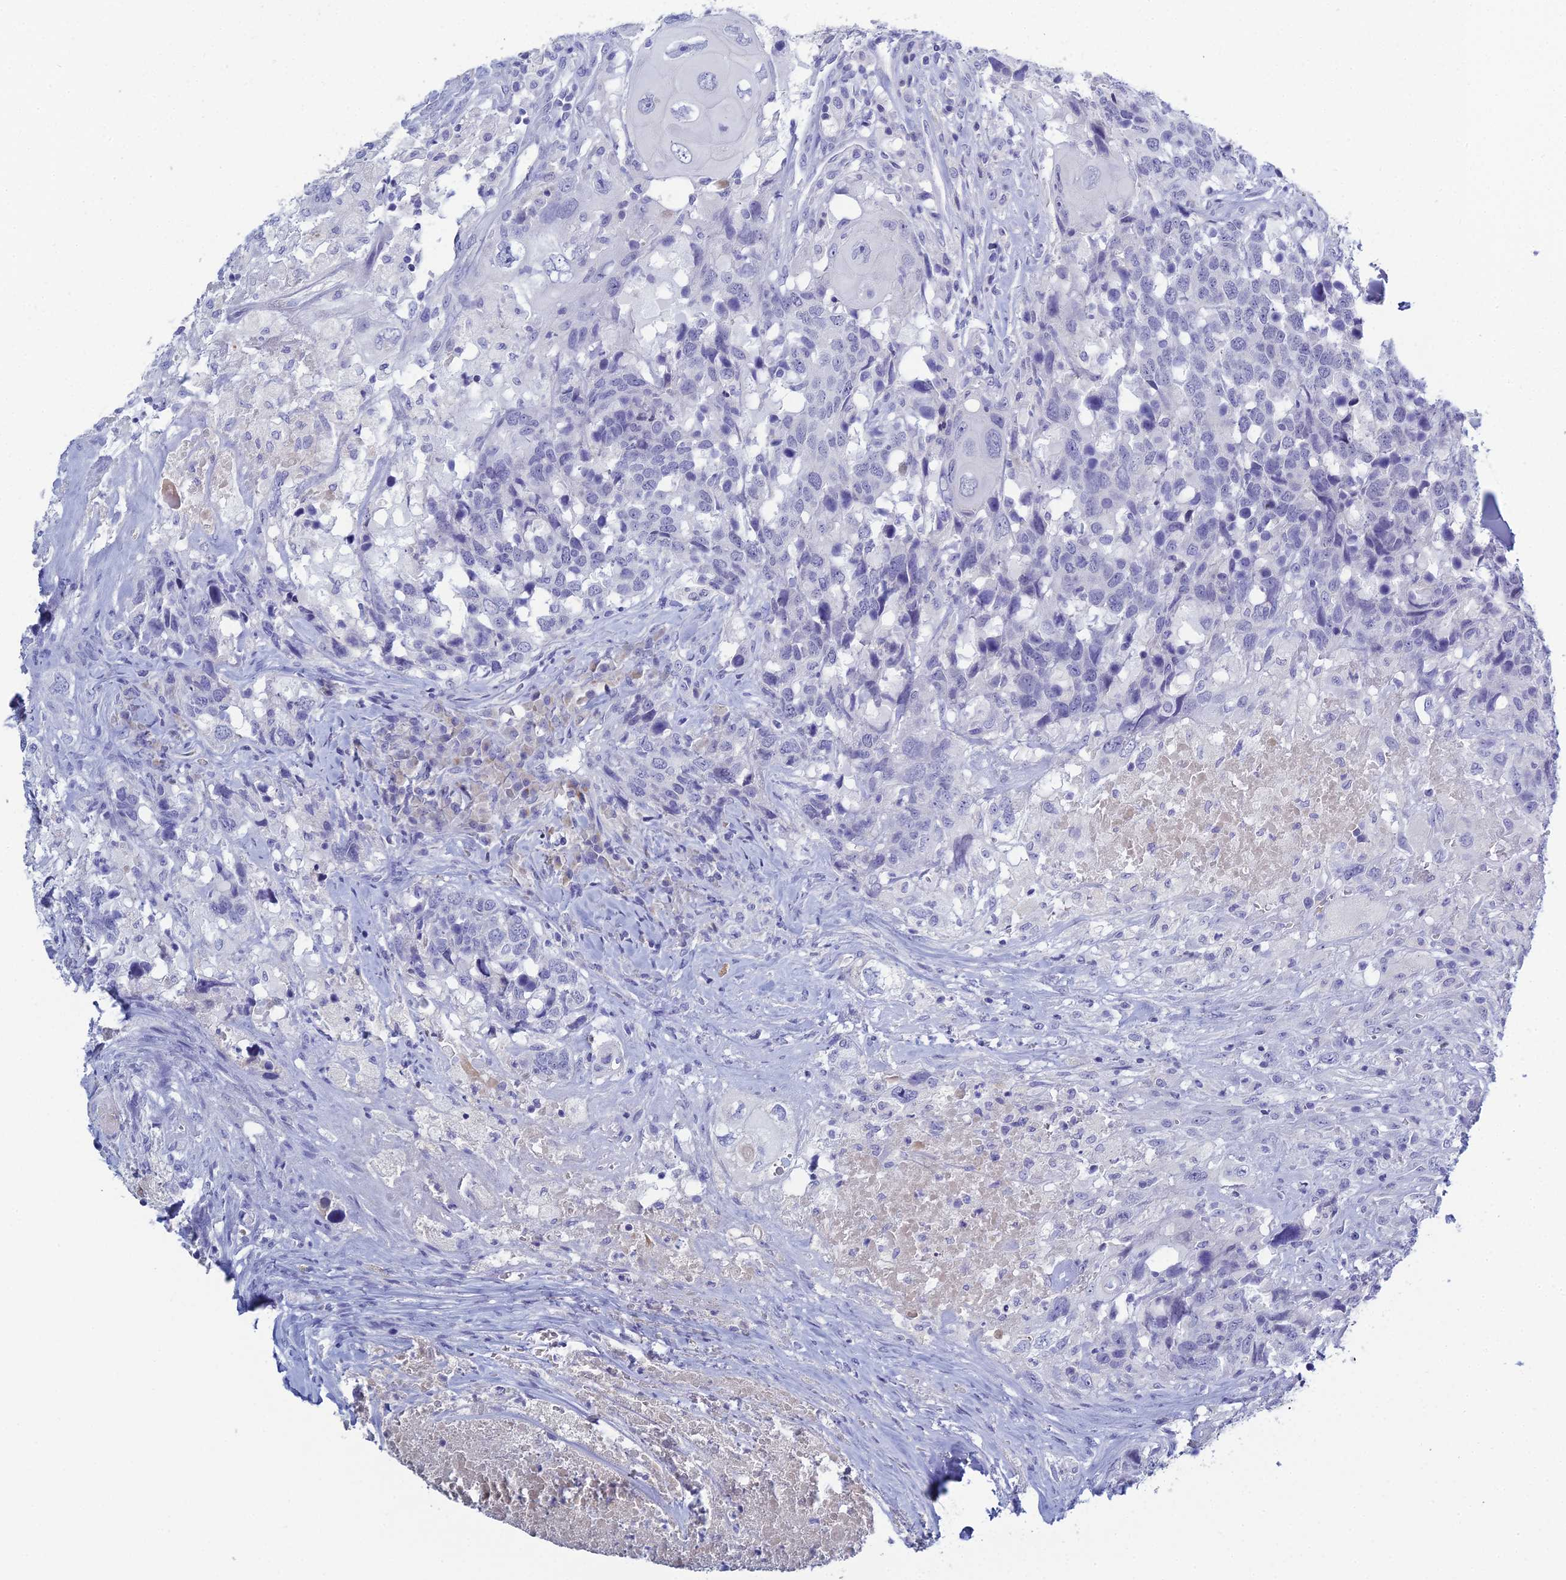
{"staining": {"intensity": "negative", "quantity": "none", "location": "none"}, "tissue": "head and neck cancer", "cell_type": "Tumor cells", "image_type": "cancer", "snomed": [{"axis": "morphology", "description": "Squamous cell carcinoma, NOS"}, {"axis": "topography", "description": "Head-Neck"}], "caption": "Tumor cells are negative for brown protein staining in head and neck cancer.", "gene": "MUC13", "patient": {"sex": "male", "age": 66}}